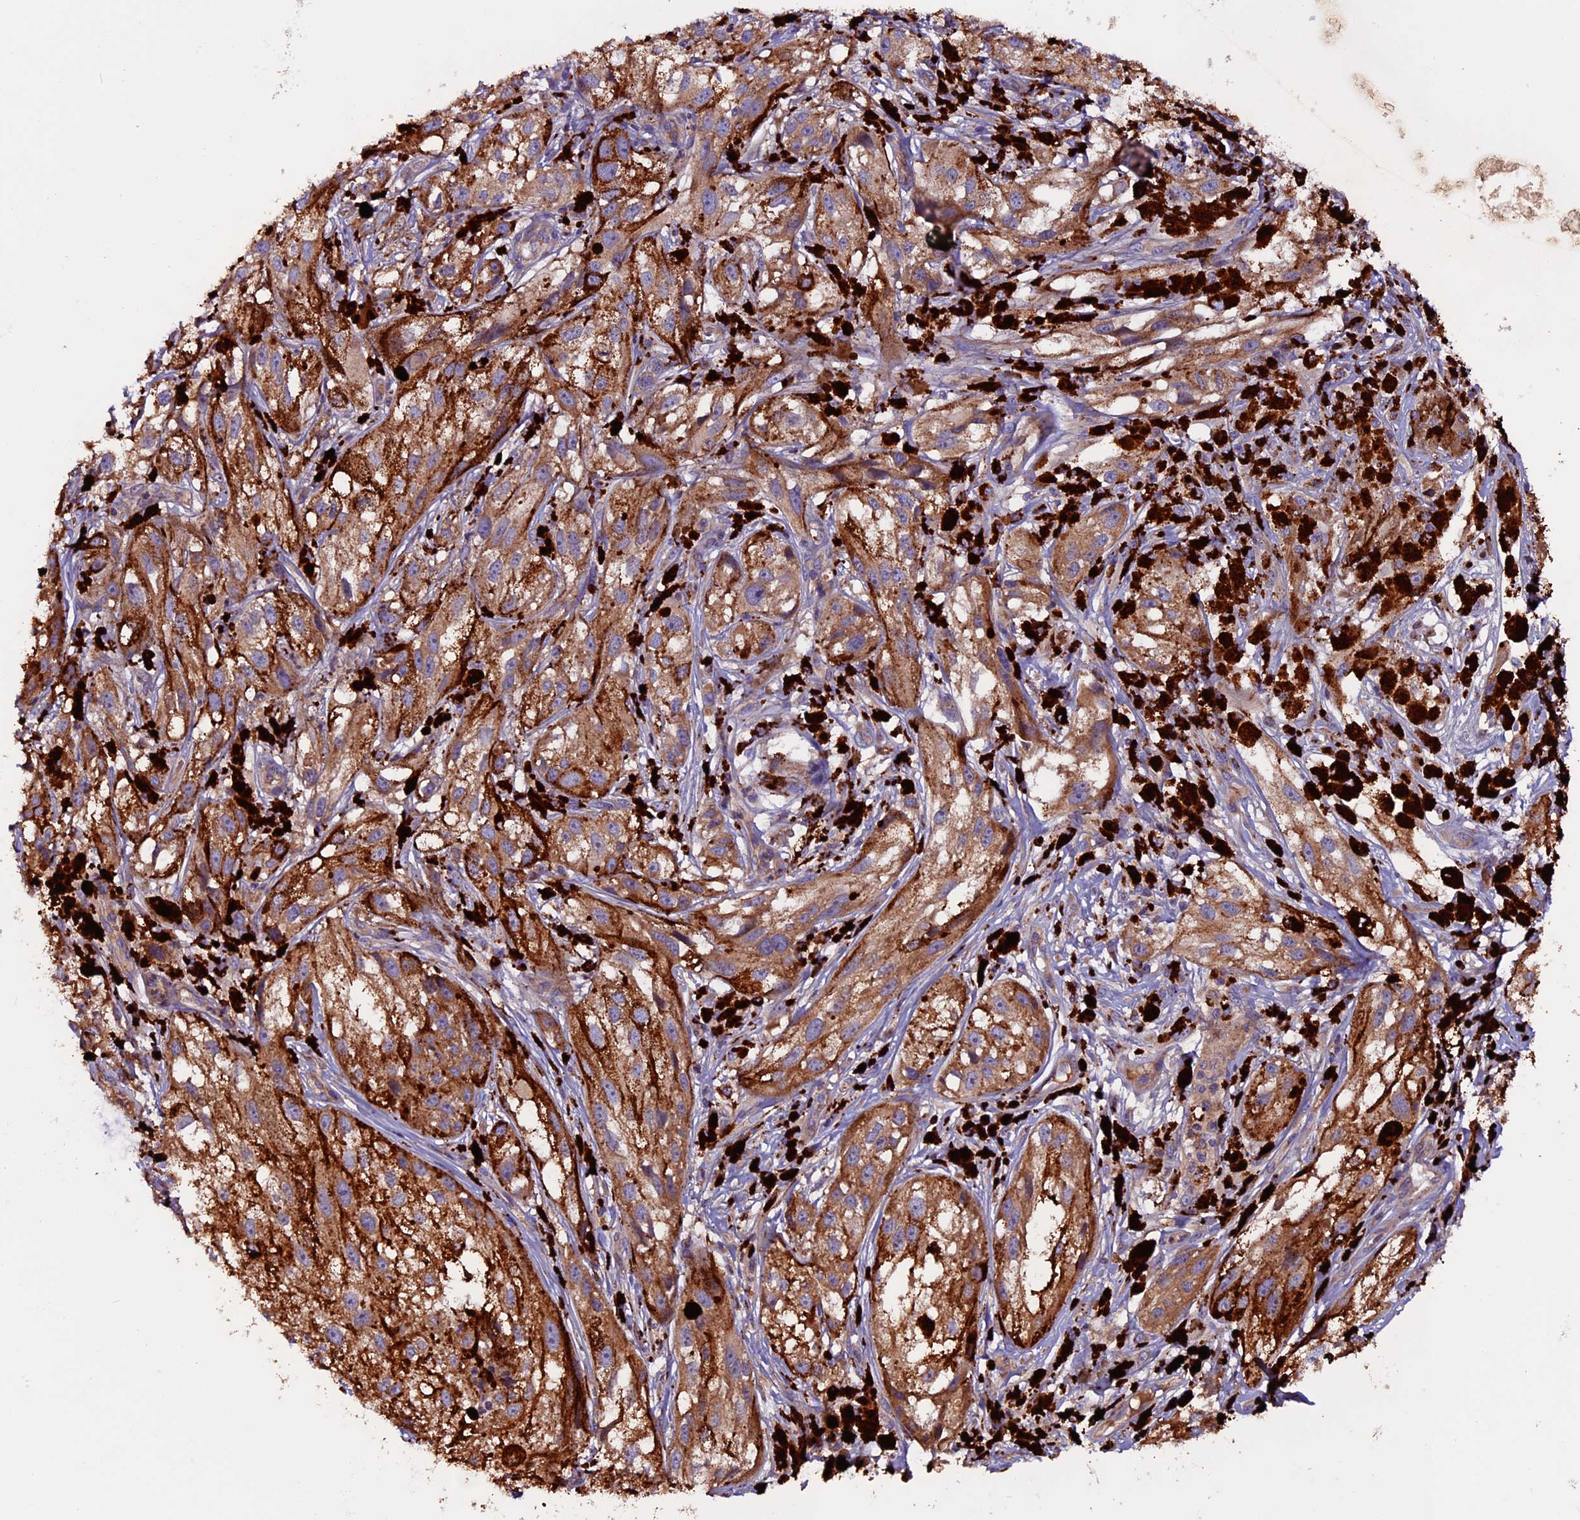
{"staining": {"intensity": "moderate", "quantity": ">75%", "location": "cytoplasmic/membranous"}, "tissue": "melanoma", "cell_type": "Tumor cells", "image_type": "cancer", "snomed": [{"axis": "morphology", "description": "Malignant melanoma, NOS"}, {"axis": "topography", "description": "Skin"}], "caption": "Human melanoma stained for a protein (brown) reveals moderate cytoplasmic/membranous positive staining in about >75% of tumor cells.", "gene": "ZNF598", "patient": {"sex": "male", "age": 88}}